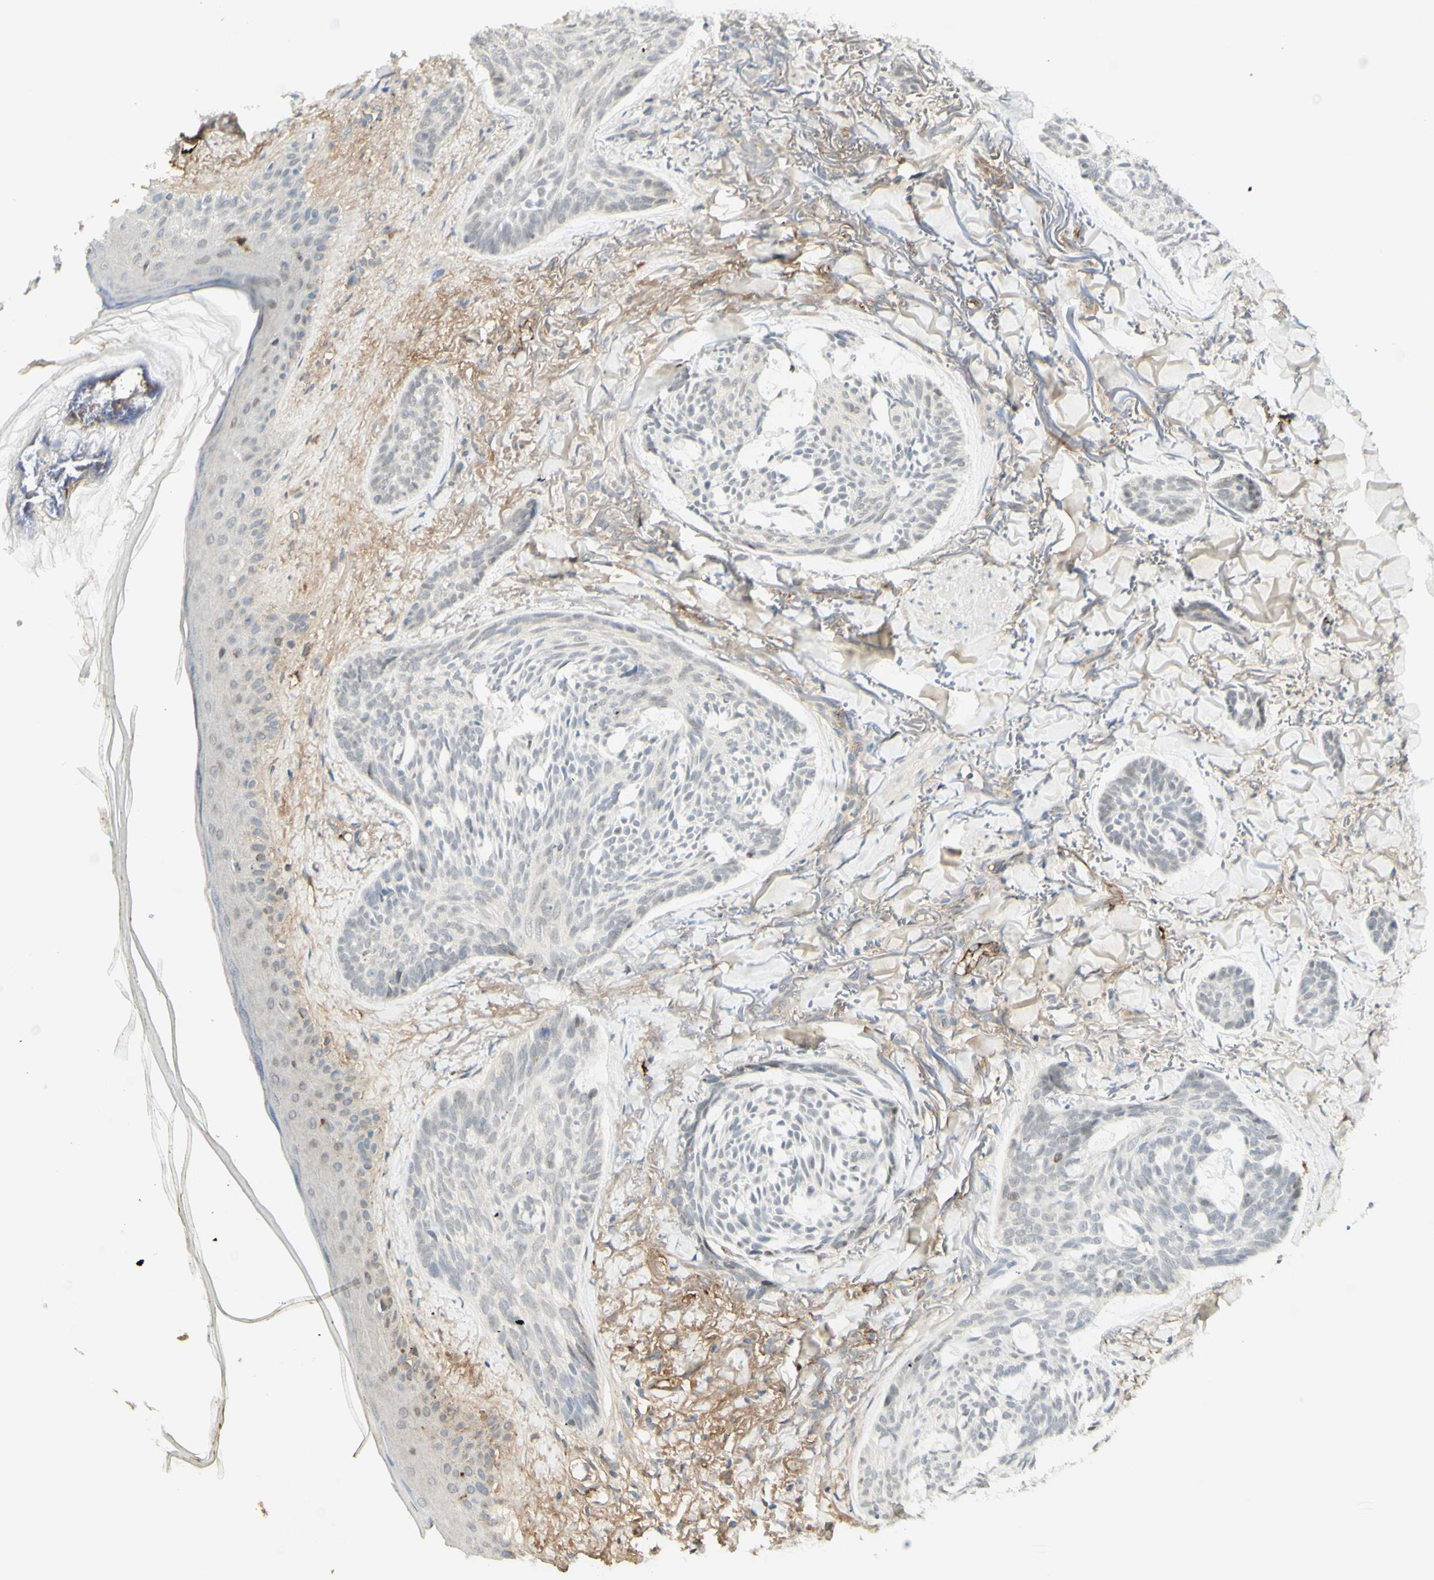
{"staining": {"intensity": "negative", "quantity": "none", "location": "none"}, "tissue": "skin cancer", "cell_type": "Tumor cells", "image_type": "cancer", "snomed": [{"axis": "morphology", "description": "Basal cell carcinoma"}, {"axis": "topography", "description": "Skin"}], "caption": "Skin cancer was stained to show a protein in brown. There is no significant positivity in tumor cells. The staining is performed using DAB (3,3'-diaminobenzidine) brown chromogen with nuclei counter-stained in using hematoxylin.", "gene": "ANGPT2", "patient": {"sex": "male", "age": 43}}